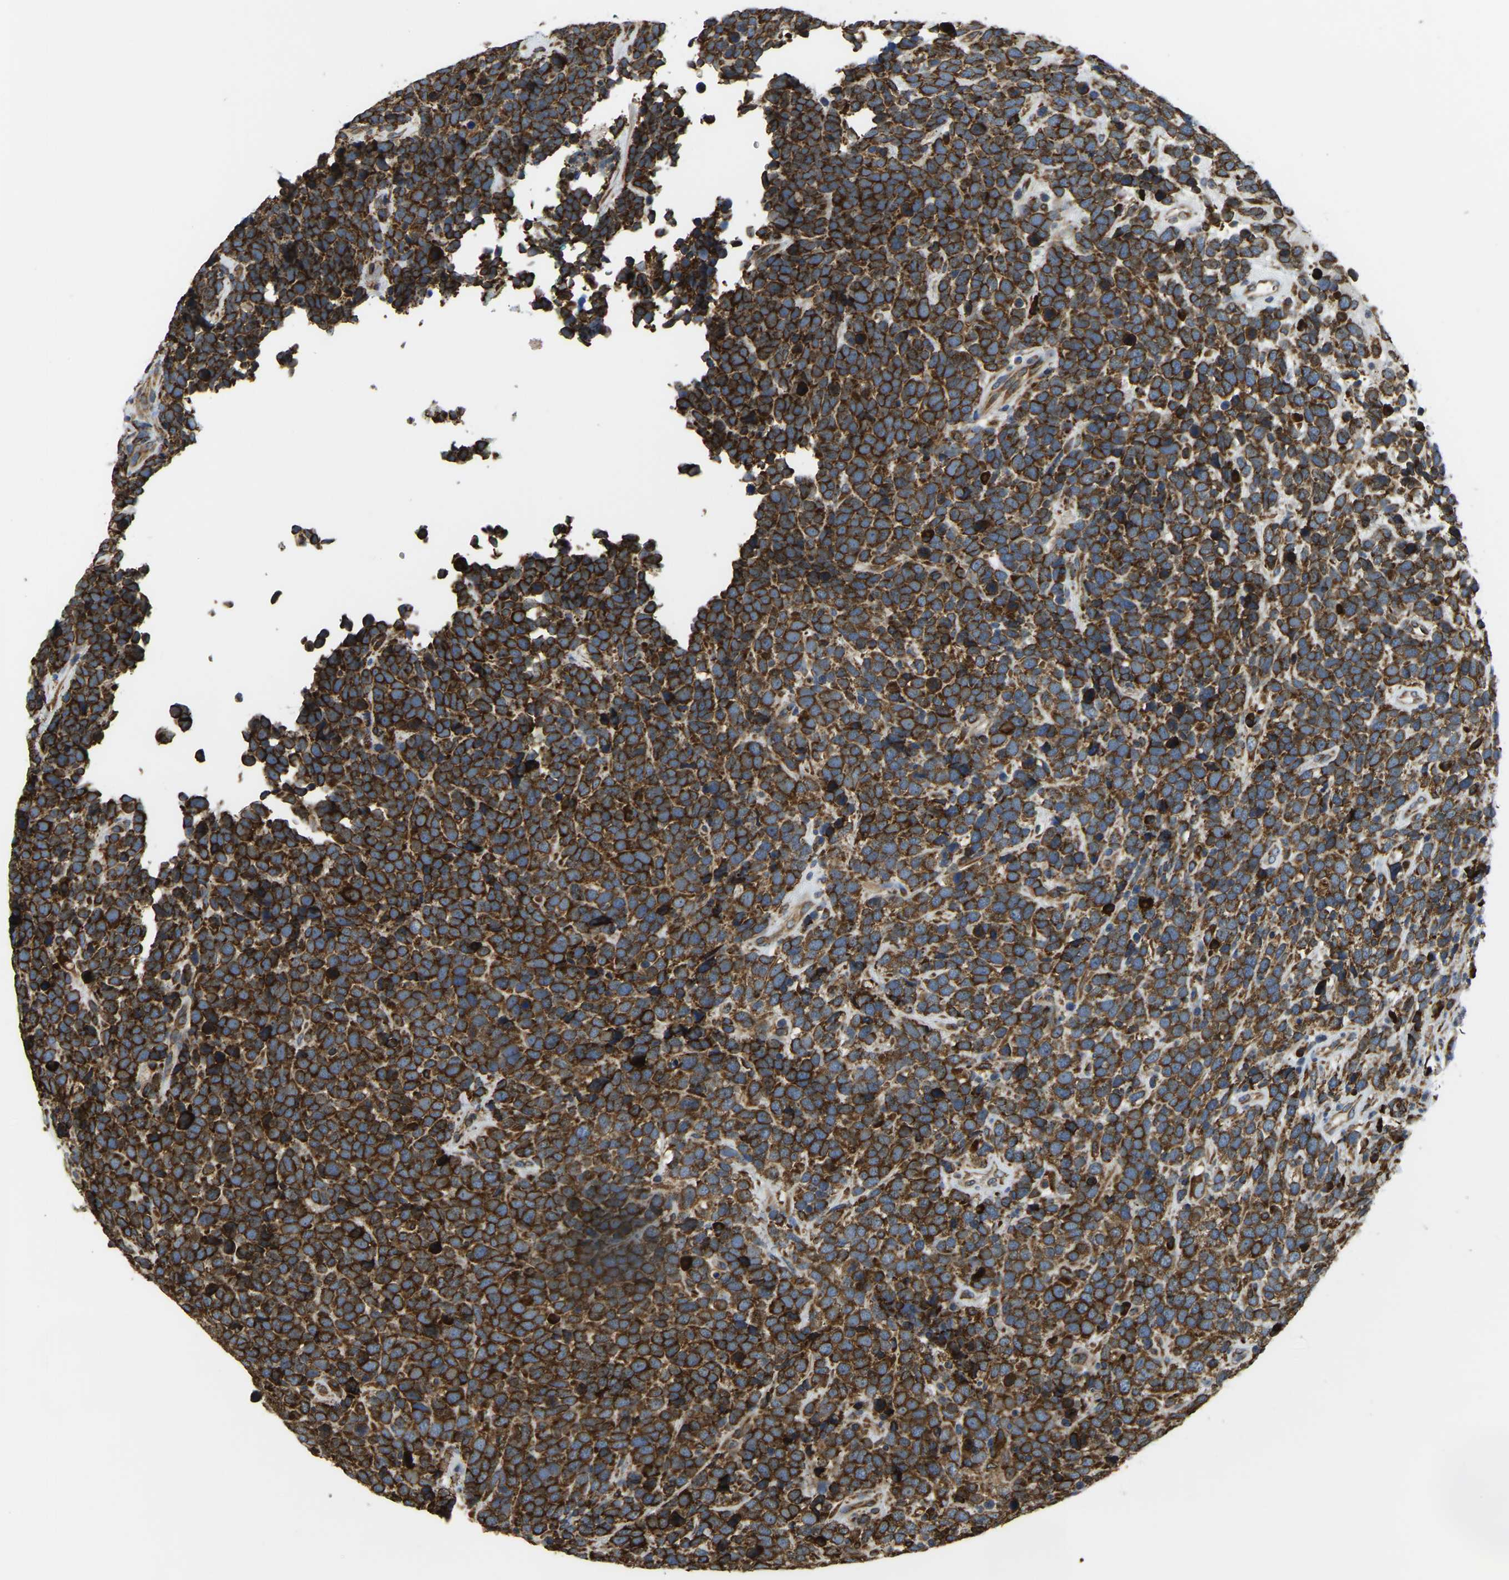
{"staining": {"intensity": "strong", "quantity": ">75%", "location": "cytoplasmic/membranous"}, "tissue": "urothelial cancer", "cell_type": "Tumor cells", "image_type": "cancer", "snomed": [{"axis": "morphology", "description": "Urothelial carcinoma, High grade"}, {"axis": "topography", "description": "Urinary bladder"}], "caption": "The histopathology image reveals a brown stain indicating the presence of a protein in the cytoplasmic/membranous of tumor cells in urothelial cancer.", "gene": "RNF115", "patient": {"sex": "female", "age": 82}}